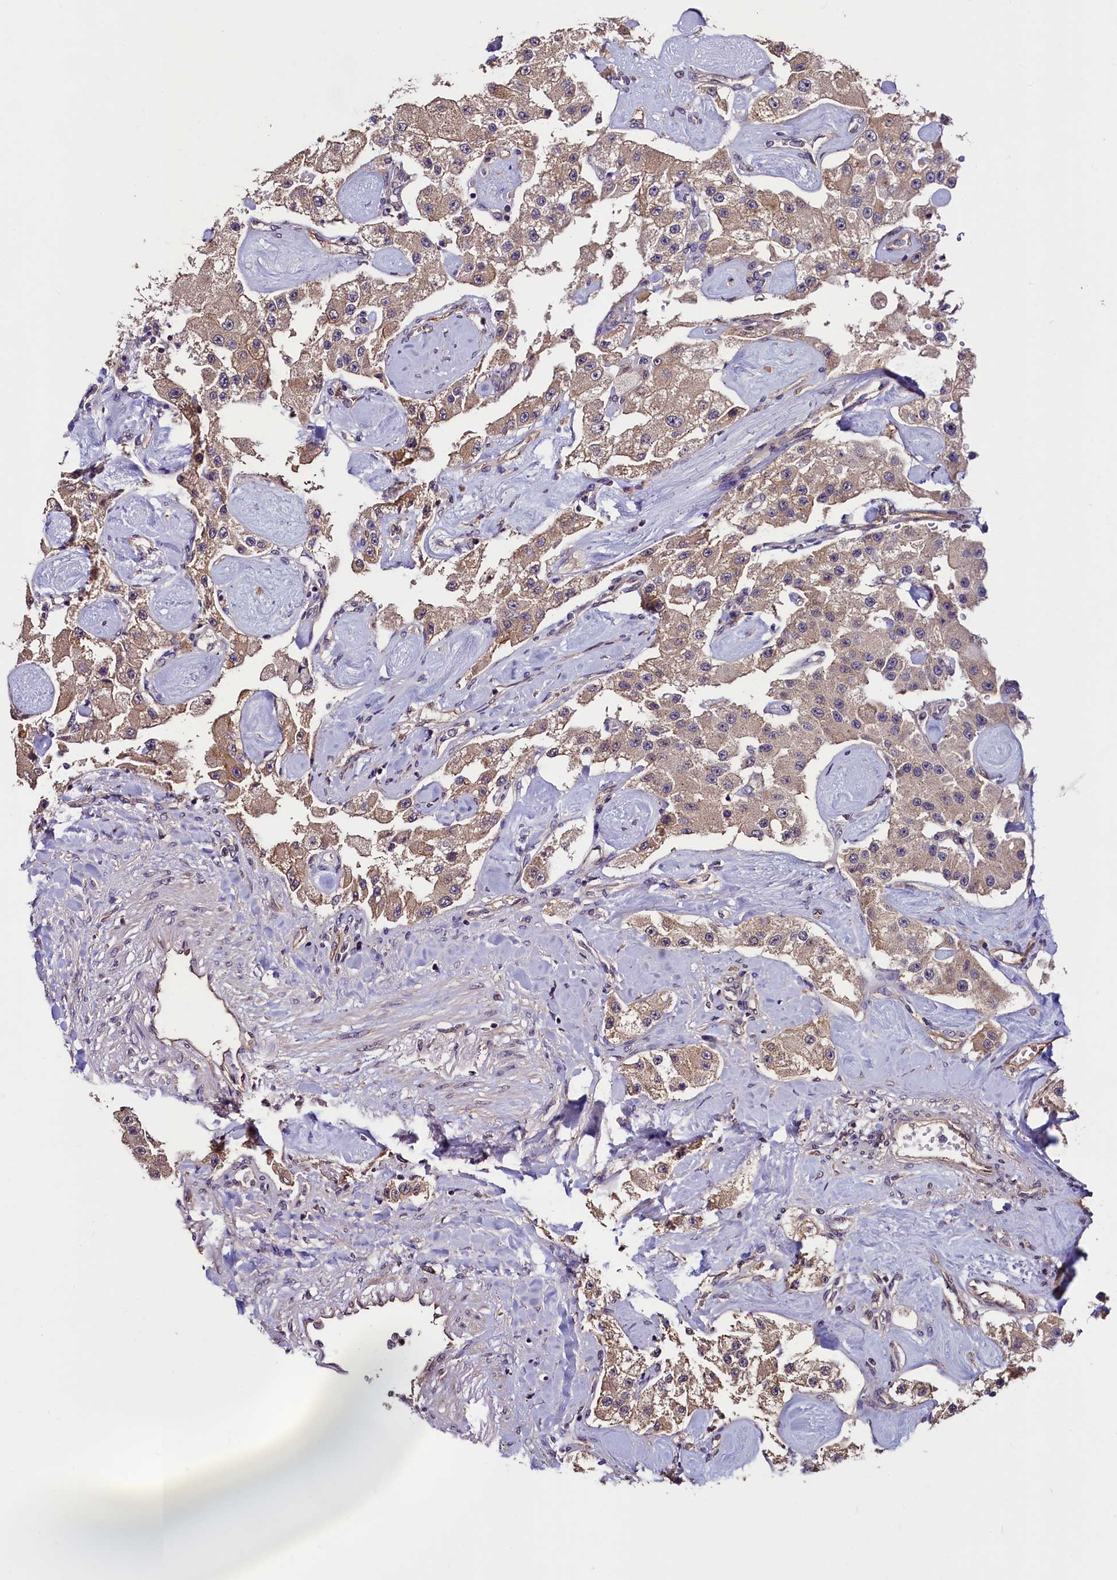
{"staining": {"intensity": "moderate", "quantity": ">75%", "location": "cytoplasmic/membranous"}, "tissue": "carcinoid", "cell_type": "Tumor cells", "image_type": "cancer", "snomed": [{"axis": "morphology", "description": "Carcinoid, malignant, NOS"}, {"axis": "topography", "description": "Pancreas"}], "caption": "Immunohistochemistry (DAB) staining of human carcinoid reveals moderate cytoplasmic/membranous protein expression in about >75% of tumor cells. Using DAB (brown) and hematoxylin (blue) stains, captured at high magnification using brightfield microscopy.", "gene": "PALM", "patient": {"sex": "male", "age": 41}}